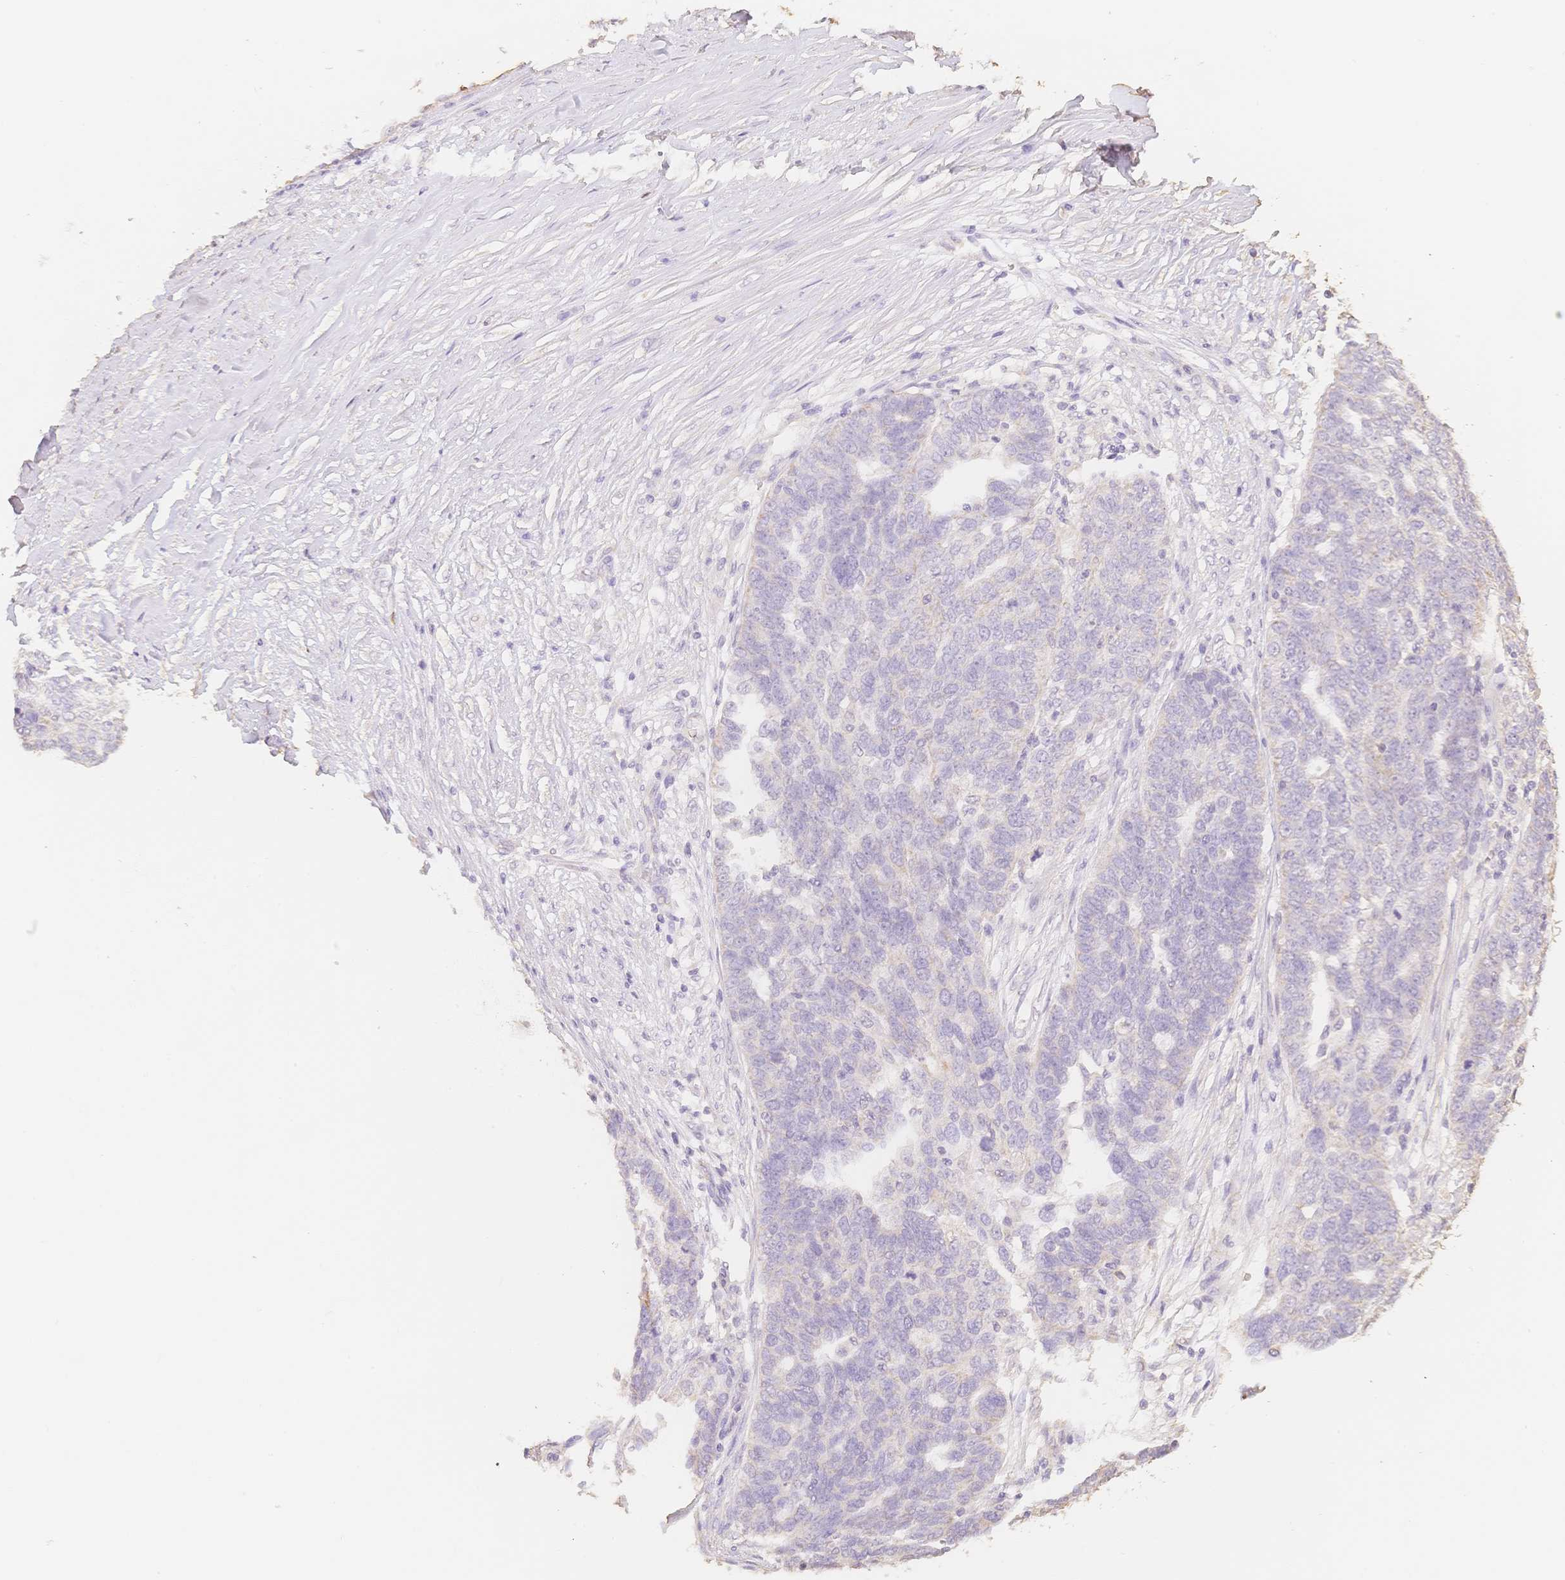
{"staining": {"intensity": "negative", "quantity": "none", "location": "none"}, "tissue": "ovarian cancer", "cell_type": "Tumor cells", "image_type": "cancer", "snomed": [{"axis": "morphology", "description": "Cystadenocarcinoma, serous, NOS"}, {"axis": "topography", "description": "Ovary"}], "caption": "Tumor cells show no significant positivity in ovarian serous cystadenocarcinoma.", "gene": "MBOAT7", "patient": {"sex": "female", "age": 59}}